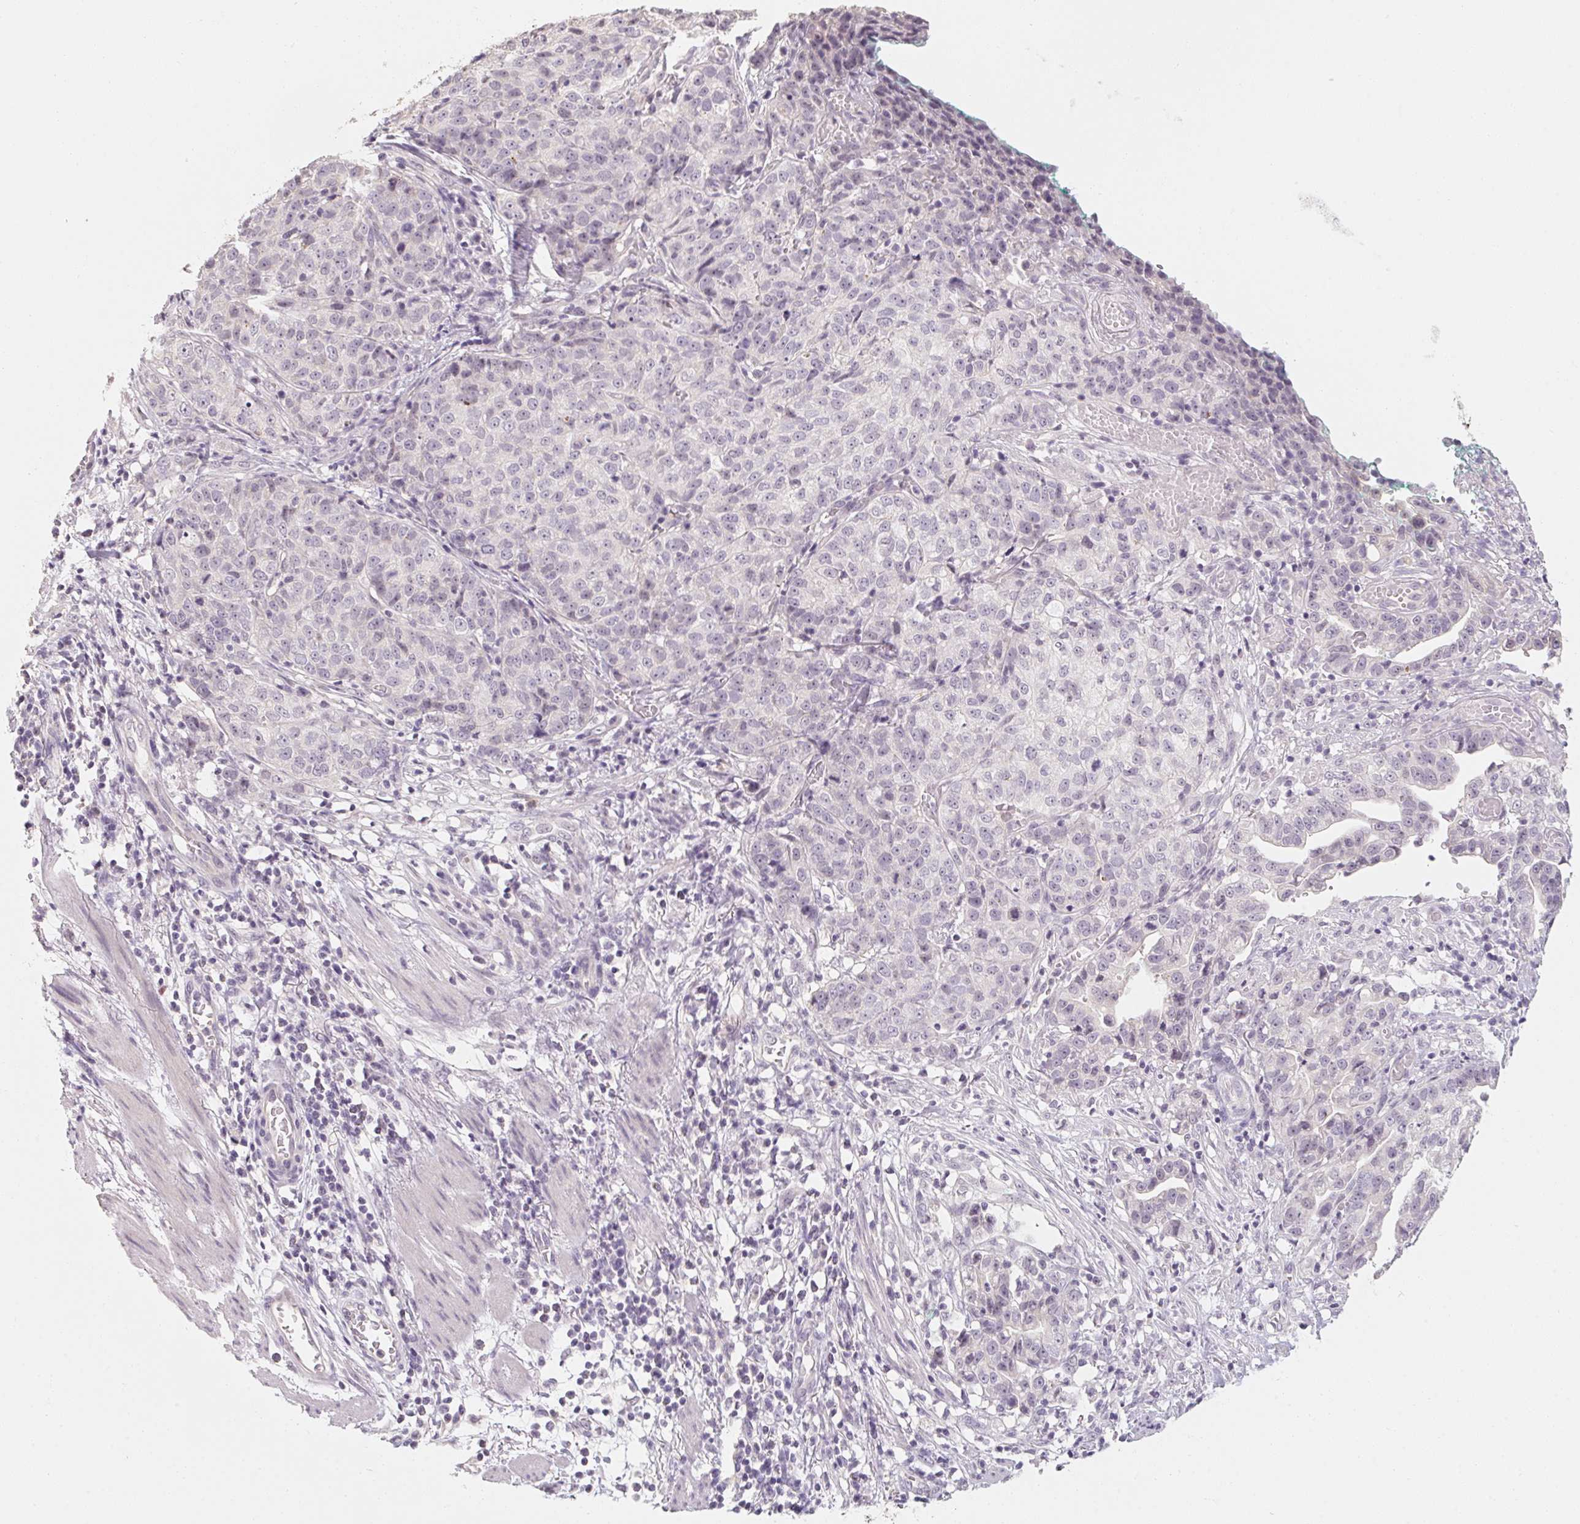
{"staining": {"intensity": "negative", "quantity": "none", "location": "none"}, "tissue": "stomach cancer", "cell_type": "Tumor cells", "image_type": "cancer", "snomed": [{"axis": "morphology", "description": "Adenocarcinoma, NOS"}, {"axis": "topography", "description": "Stomach, upper"}], "caption": "Stomach cancer (adenocarcinoma) was stained to show a protein in brown. There is no significant positivity in tumor cells. (DAB (3,3'-diaminobenzidine) IHC visualized using brightfield microscopy, high magnification).", "gene": "CAPZA3", "patient": {"sex": "female", "age": 67}}